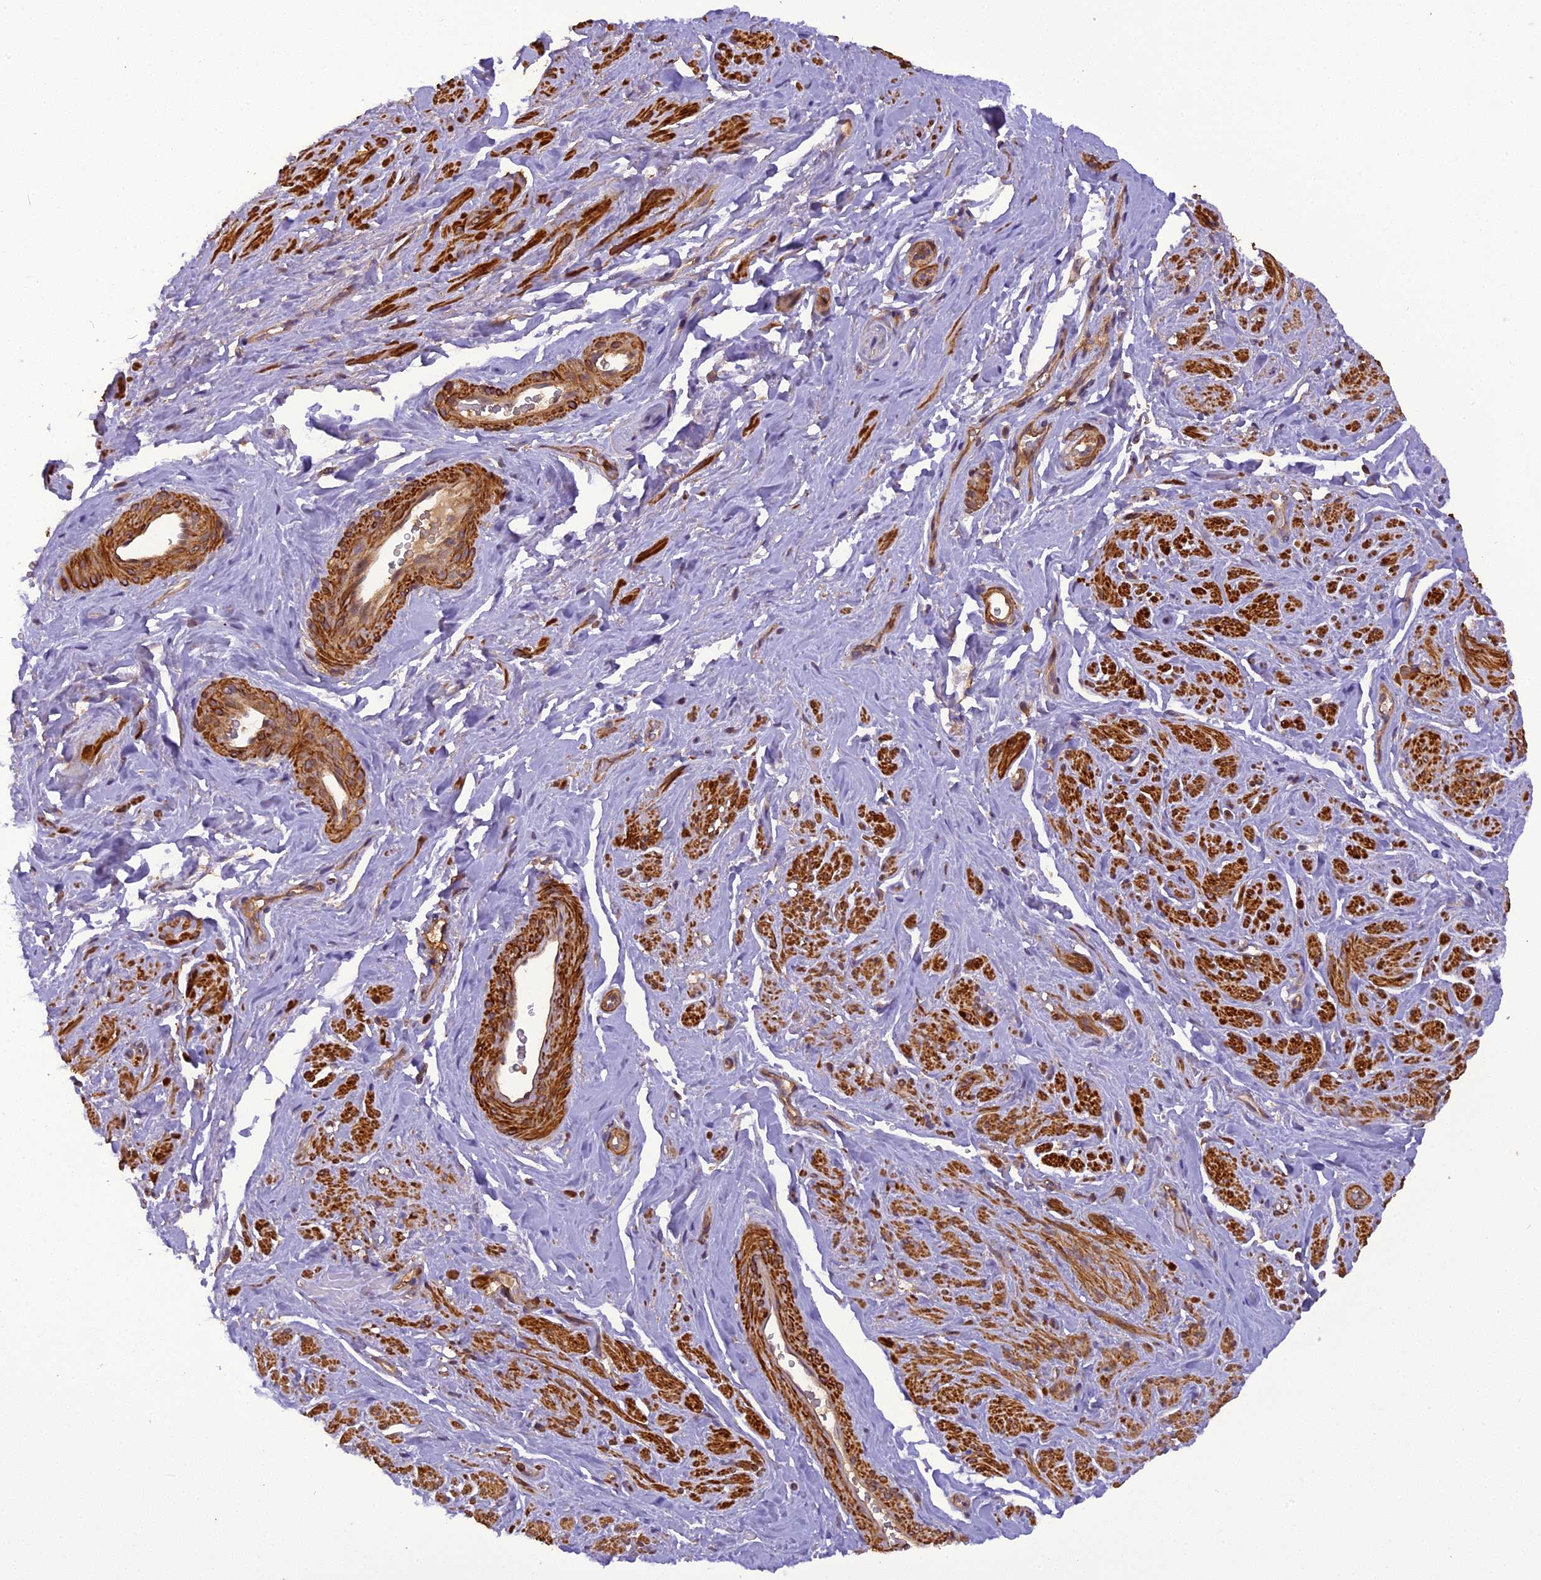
{"staining": {"intensity": "strong", "quantity": "25%-75%", "location": "cytoplasmic/membranous"}, "tissue": "smooth muscle", "cell_type": "Smooth muscle cells", "image_type": "normal", "snomed": [{"axis": "morphology", "description": "Normal tissue, NOS"}, {"axis": "topography", "description": "Smooth muscle"}, {"axis": "topography", "description": "Peripheral nerve tissue"}], "caption": "Smooth muscle cells demonstrate high levels of strong cytoplasmic/membranous staining in about 25%-75% of cells in unremarkable human smooth muscle.", "gene": "STOML1", "patient": {"sex": "male", "age": 69}}